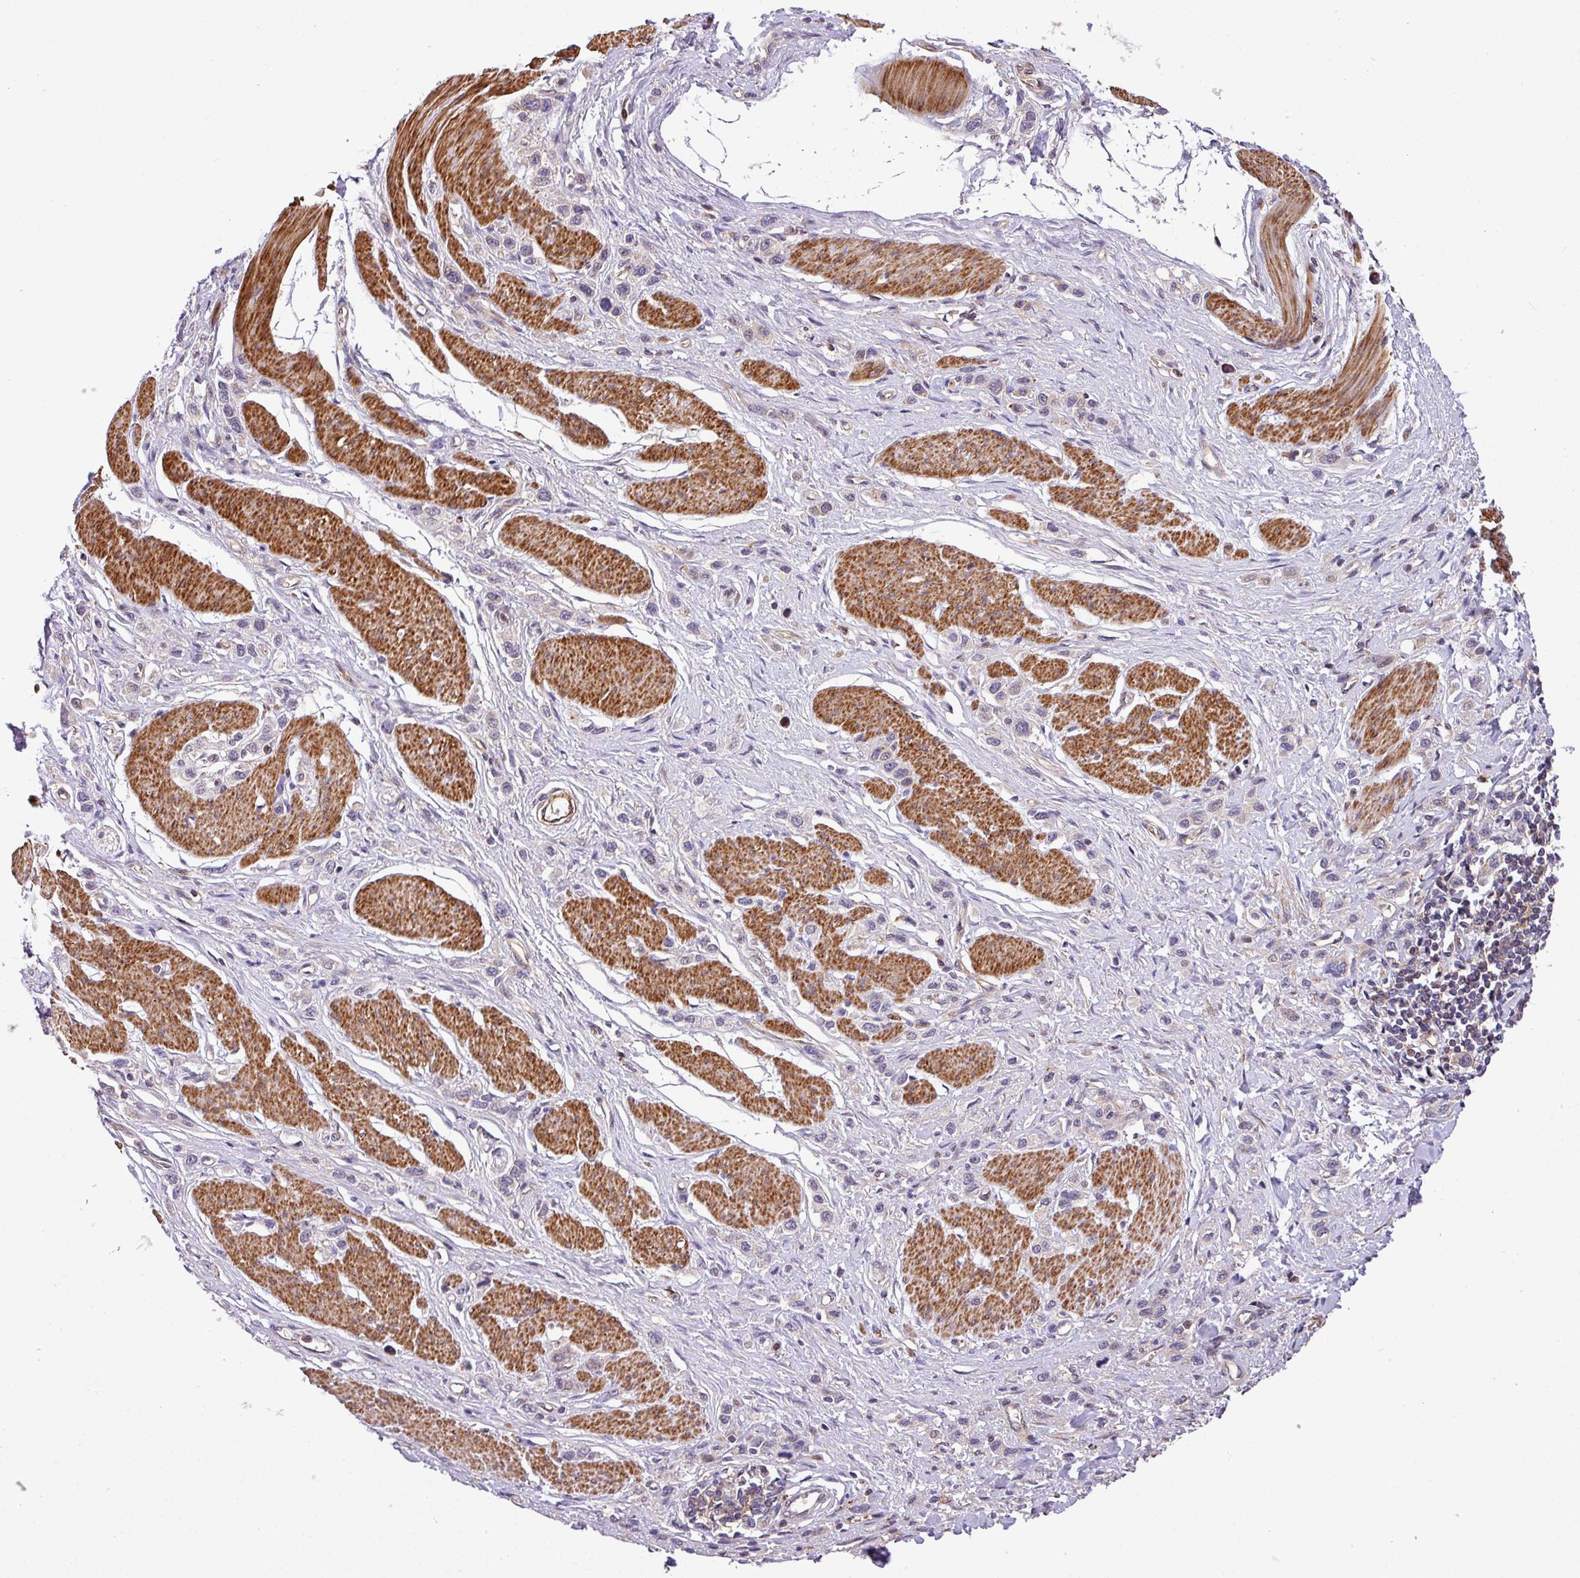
{"staining": {"intensity": "negative", "quantity": "none", "location": "none"}, "tissue": "stomach cancer", "cell_type": "Tumor cells", "image_type": "cancer", "snomed": [{"axis": "morphology", "description": "Adenocarcinoma, NOS"}, {"axis": "topography", "description": "Stomach"}], "caption": "High magnification brightfield microscopy of adenocarcinoma (stomach) stained with DAB (brown) and counterstained with hematoxylin (blue): tumor cells show no significant staining.", "gene": "CASS4", "patient": {"sex": "female", "age": 65}}